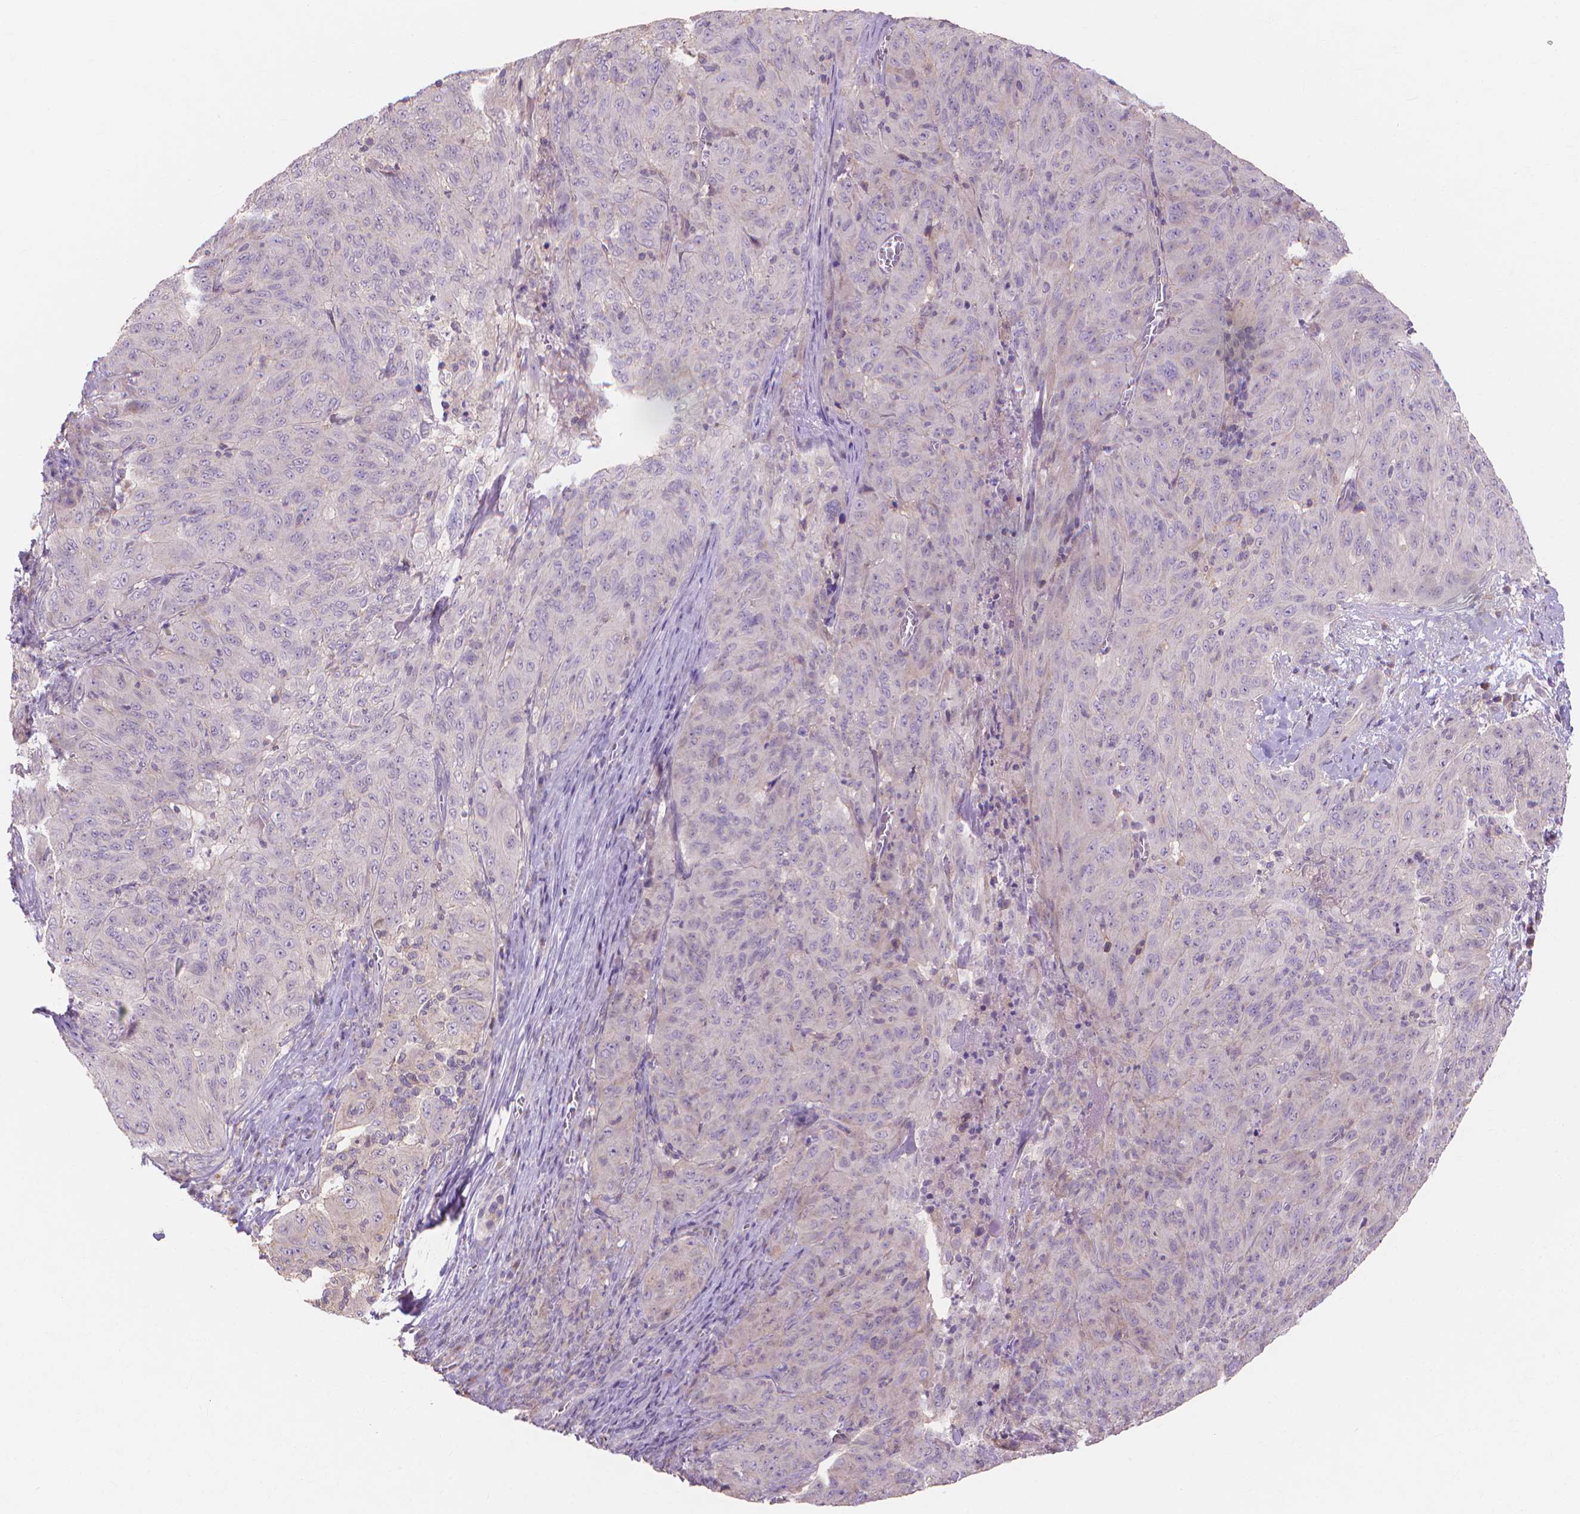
{"staining": {"intensity": "negative", "quantity": "none", "location": "none"}, "tissue": "pancreatic cancer", "cell_type": "Tumor cells", "image_type": "cancer", "snomed": [{"axis": "morphology", "description": "Adenocarcinoma, NOS"}, {"axis": "topography", "description": "Pancreas"}], "caption": "Immunohistochemistry (IHC) of human adenocarcinoma (pancreatic) displays no positivity in tumor cells. Brightfield microscopy of immunohistochemistry stained with DAB (3,3'-diaminobenzidine) (brown) and hematoxylin (blue), captured at high magnification.", "gene": "PRDM13", "patient": {"sex": "male", "age": 63}}